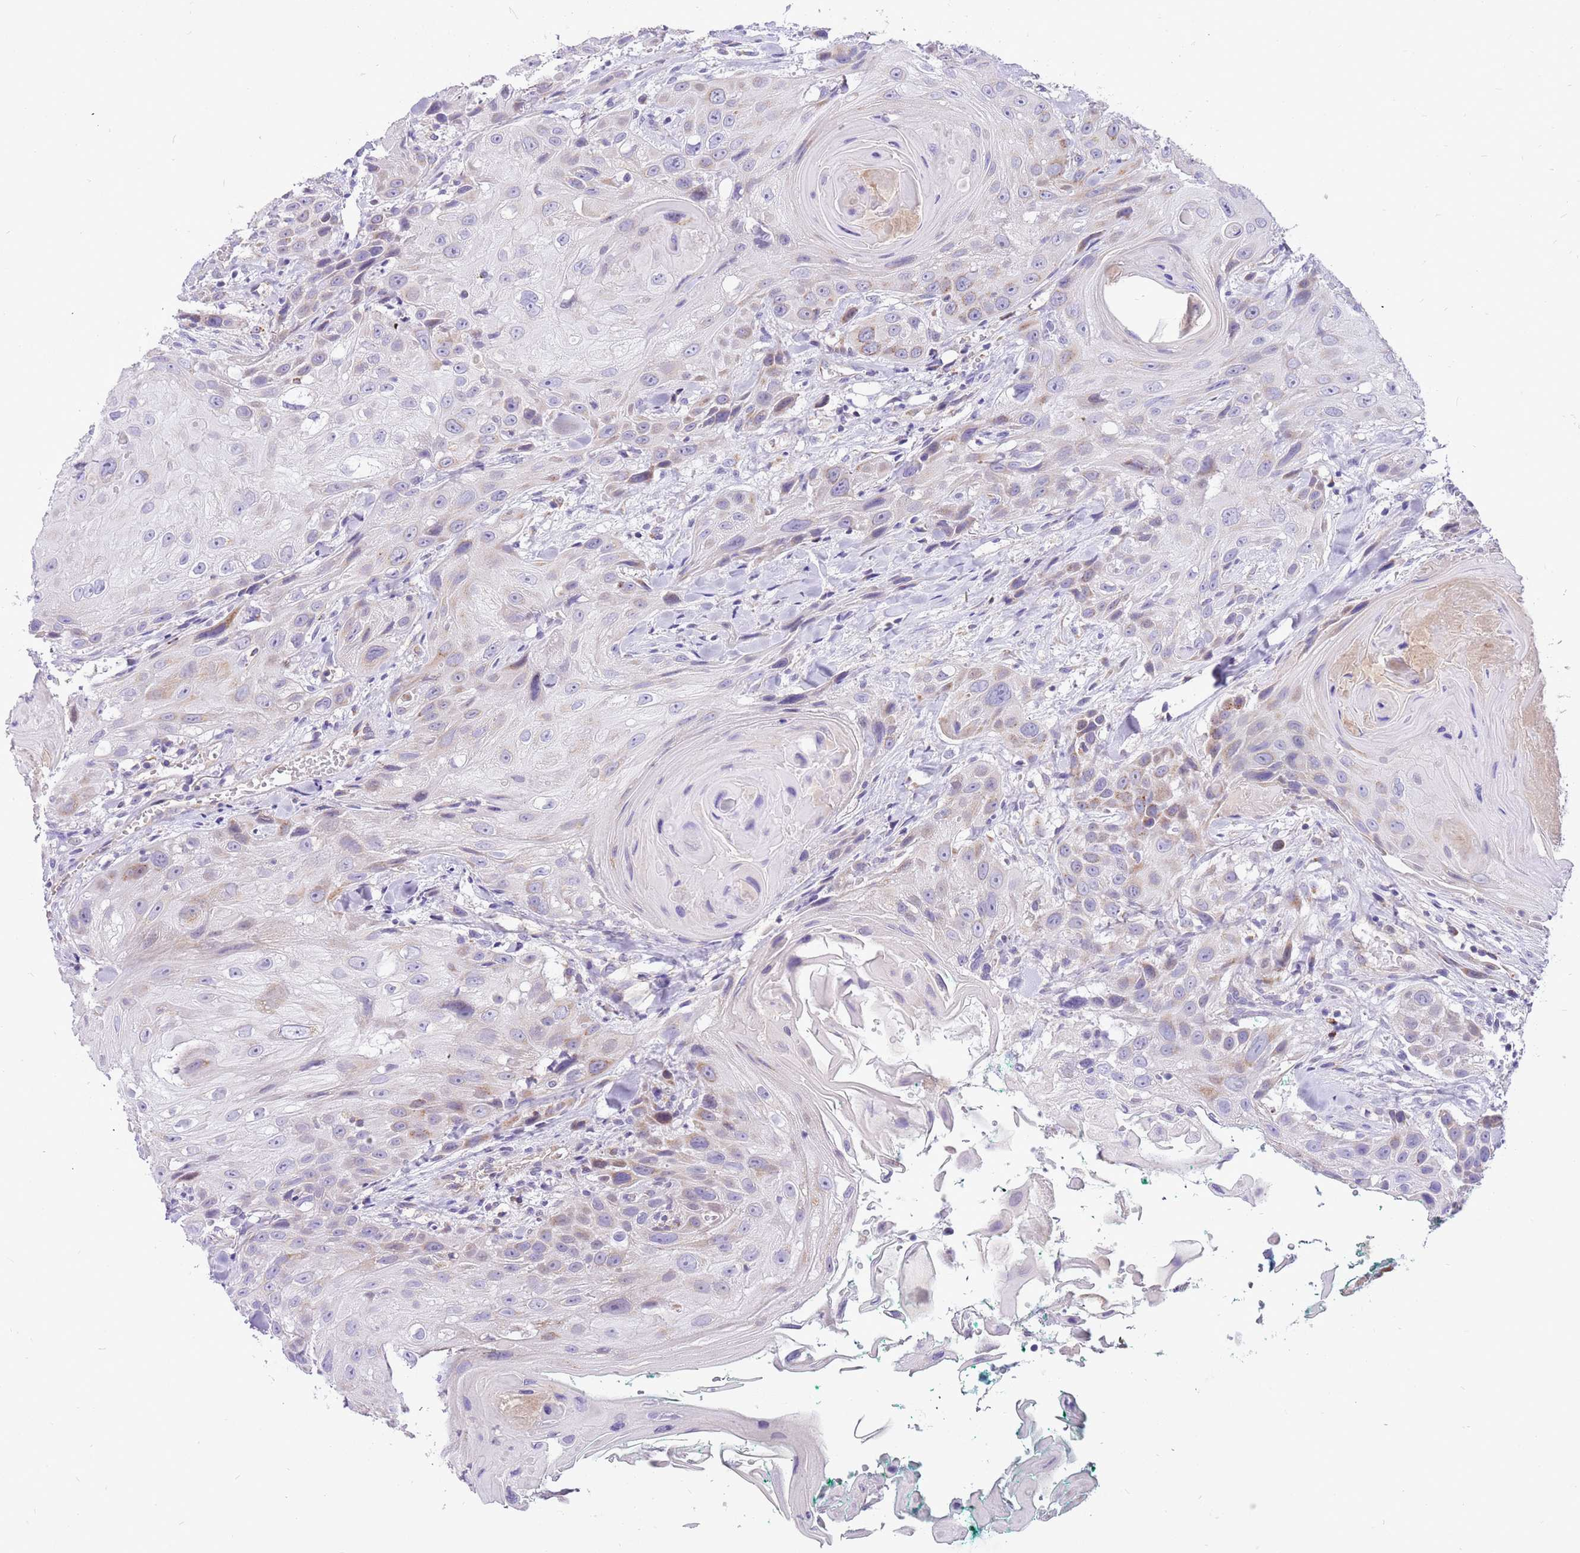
{"staining": {"intensity": "weak", "quantity": "<25%", "location": "cytoplasmic/membranous"}, "tissue": "head and neck cancer", "cell_type": "Tumor cells", "image_type": "cancer", "snomed": [{"axis": "morphology", "description": "Squamous cell carcinoma, NOS"}, {"axis": "topography", "description": "Head-Neck"}], "caption": "A high-resolution histopathology image shows immunohistochemistry staining of head and neck cancer (squamous cell carcinoma), which shows no significant positivity in tumor cells. The staining was performed using DAB to visualize the protein expression in brown, while the nuclei were stained in blue with hematoxylin (Magnification: 20x).", "gene": "COX17", "patient": {"sex": "male", "age": 81}}